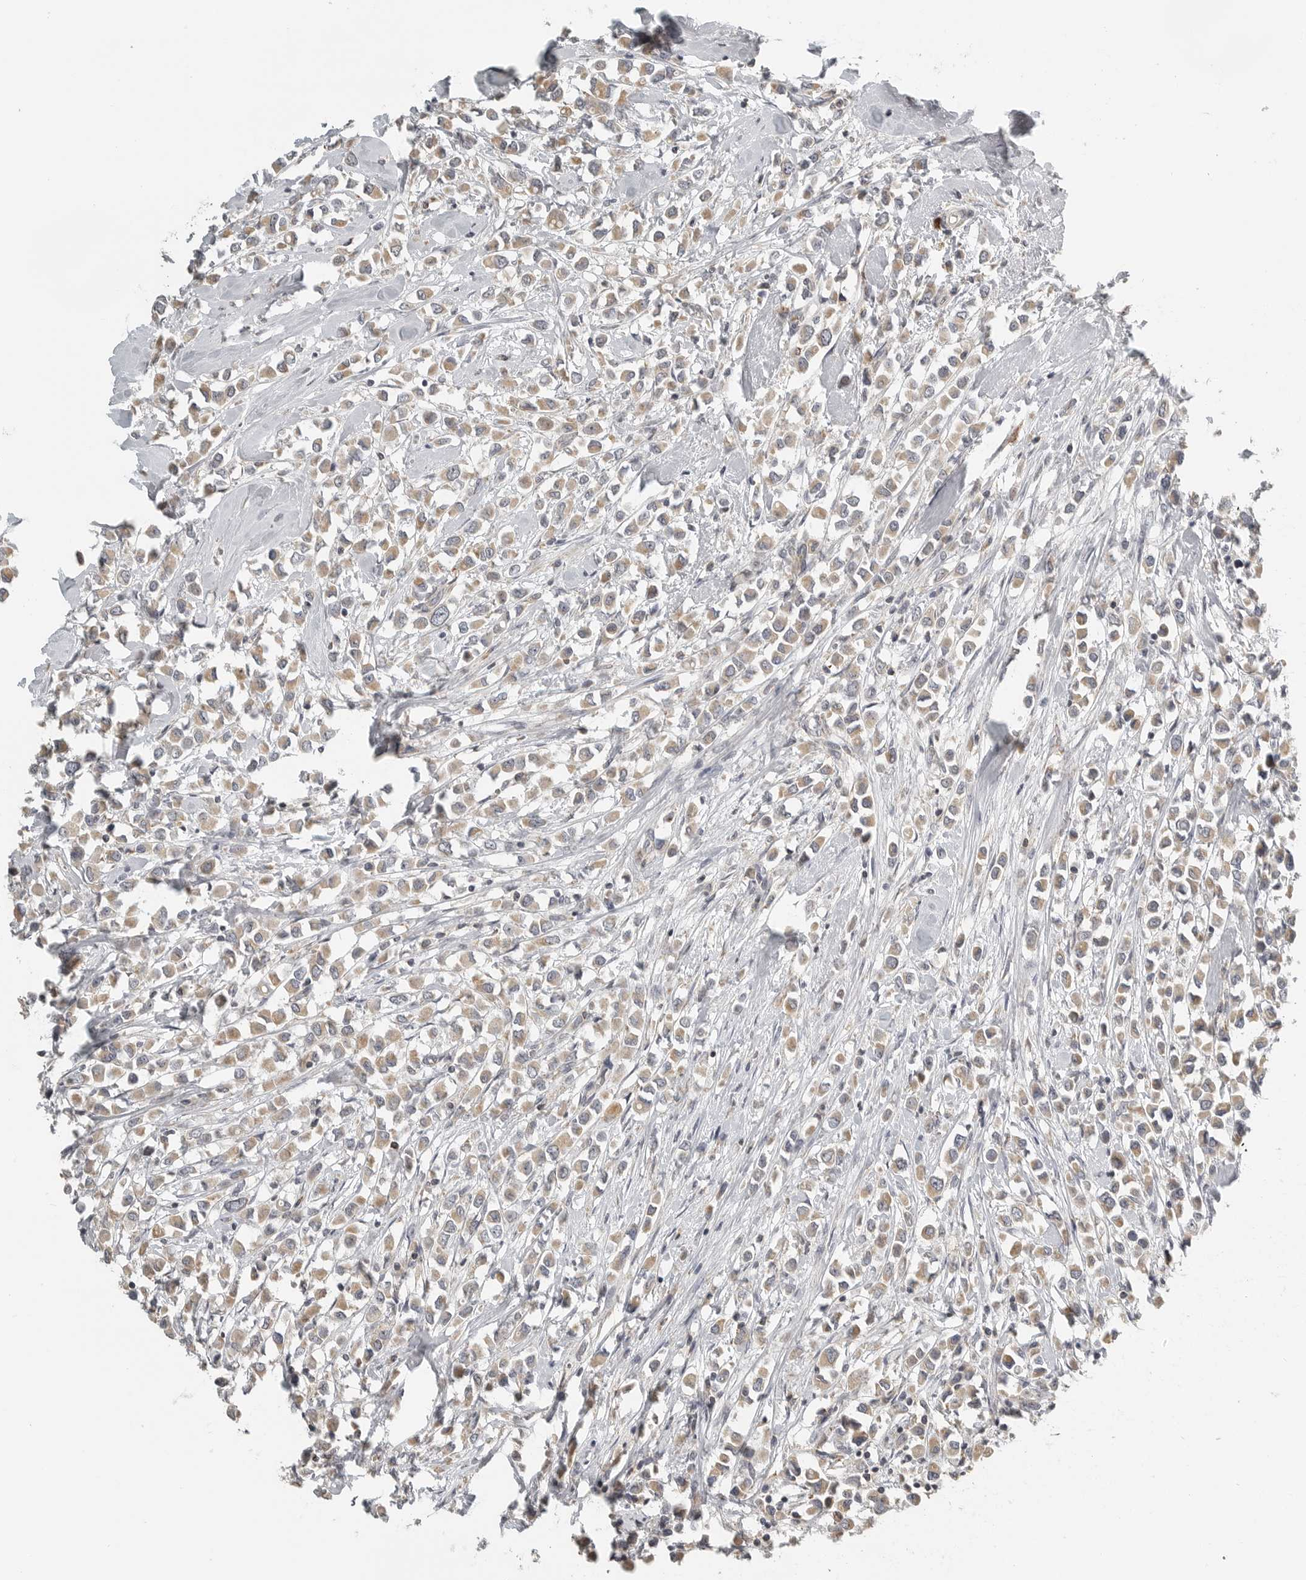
{"staining": {"intensity": "weak", "quantity": "25%-75%", "location": "cytoplasmic/membranous"}, "tissue": "breast cancer", "cell_type": "Tumor cells", "image_type": "cancer", "snomed": [{"axis": "morphology", "description": "Duct carcinoma"}, {"axis": "topography", "description": "Breast"}], "caption": "Breast cancer (invasive ductal carcinoma) stained with DAB immunohistochemistry (IHC) demonstrates low levels of weak cytoplasmic/membranous positivity in approximately 25%-75% of tumor cells.", "gene": "RXFP3", "patient": {"sex": "female", "age": 61}}